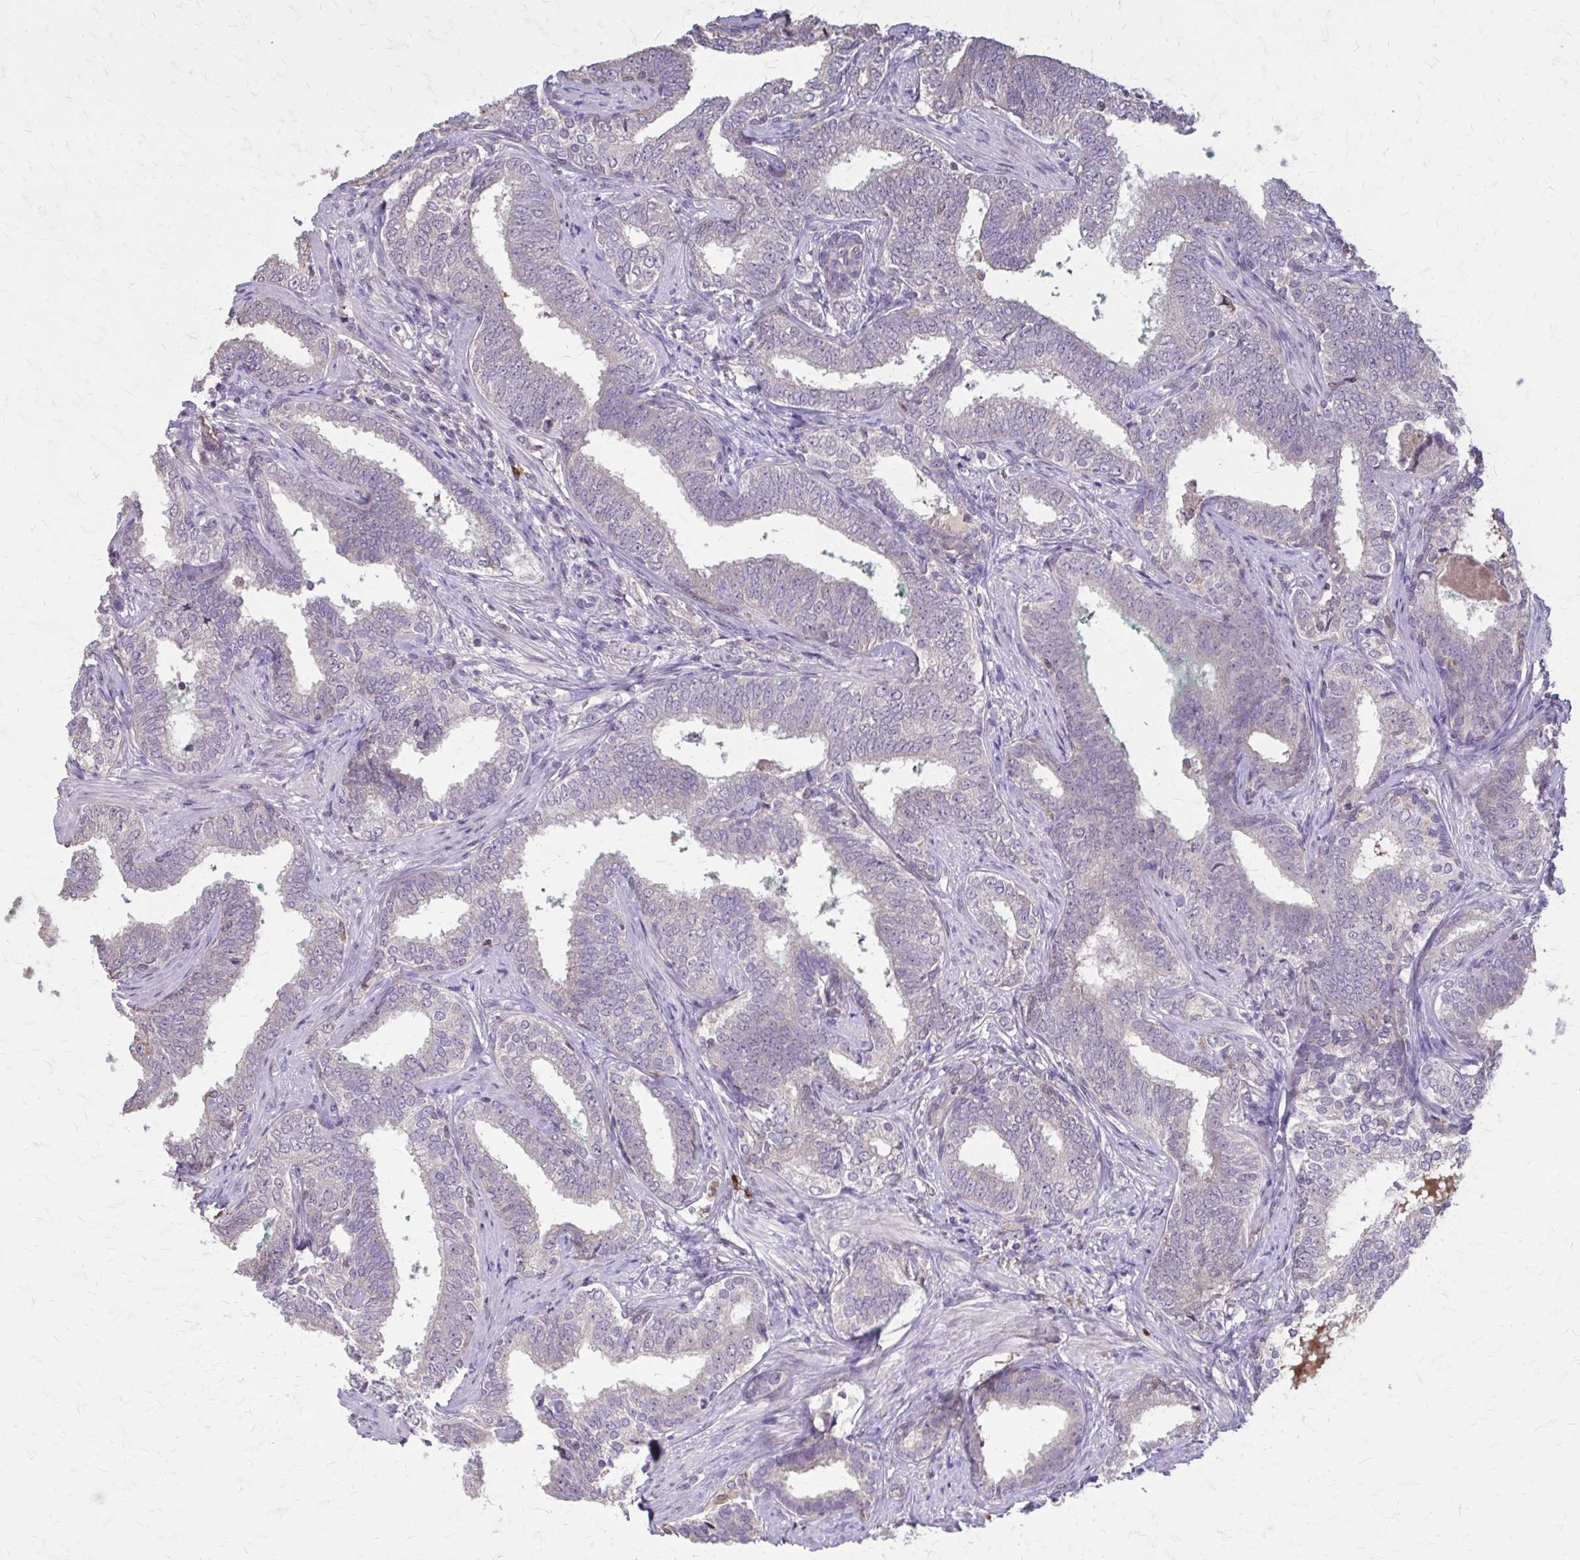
{"staining": {"intensity": "negative", "quantity": "none", "location": "none"}, "tissue": "prostate cancer", "cell_type": "Tumor cells", "image_type": "cancer", "snomed": [{"axis": "morphology", "description": "Adenocarcinoma, High grade"}, {"axis": "topography", "description": "Prostate"}], "caption": "Immunohistochemistry histopathology image of neoplastic tissue: prostate high-grade adenocarcinoma stained with DAB reveals no significant protein expression in tumor cells.", "gene": "NRBF2", "patient": {"sex": "male", "age": 72}}